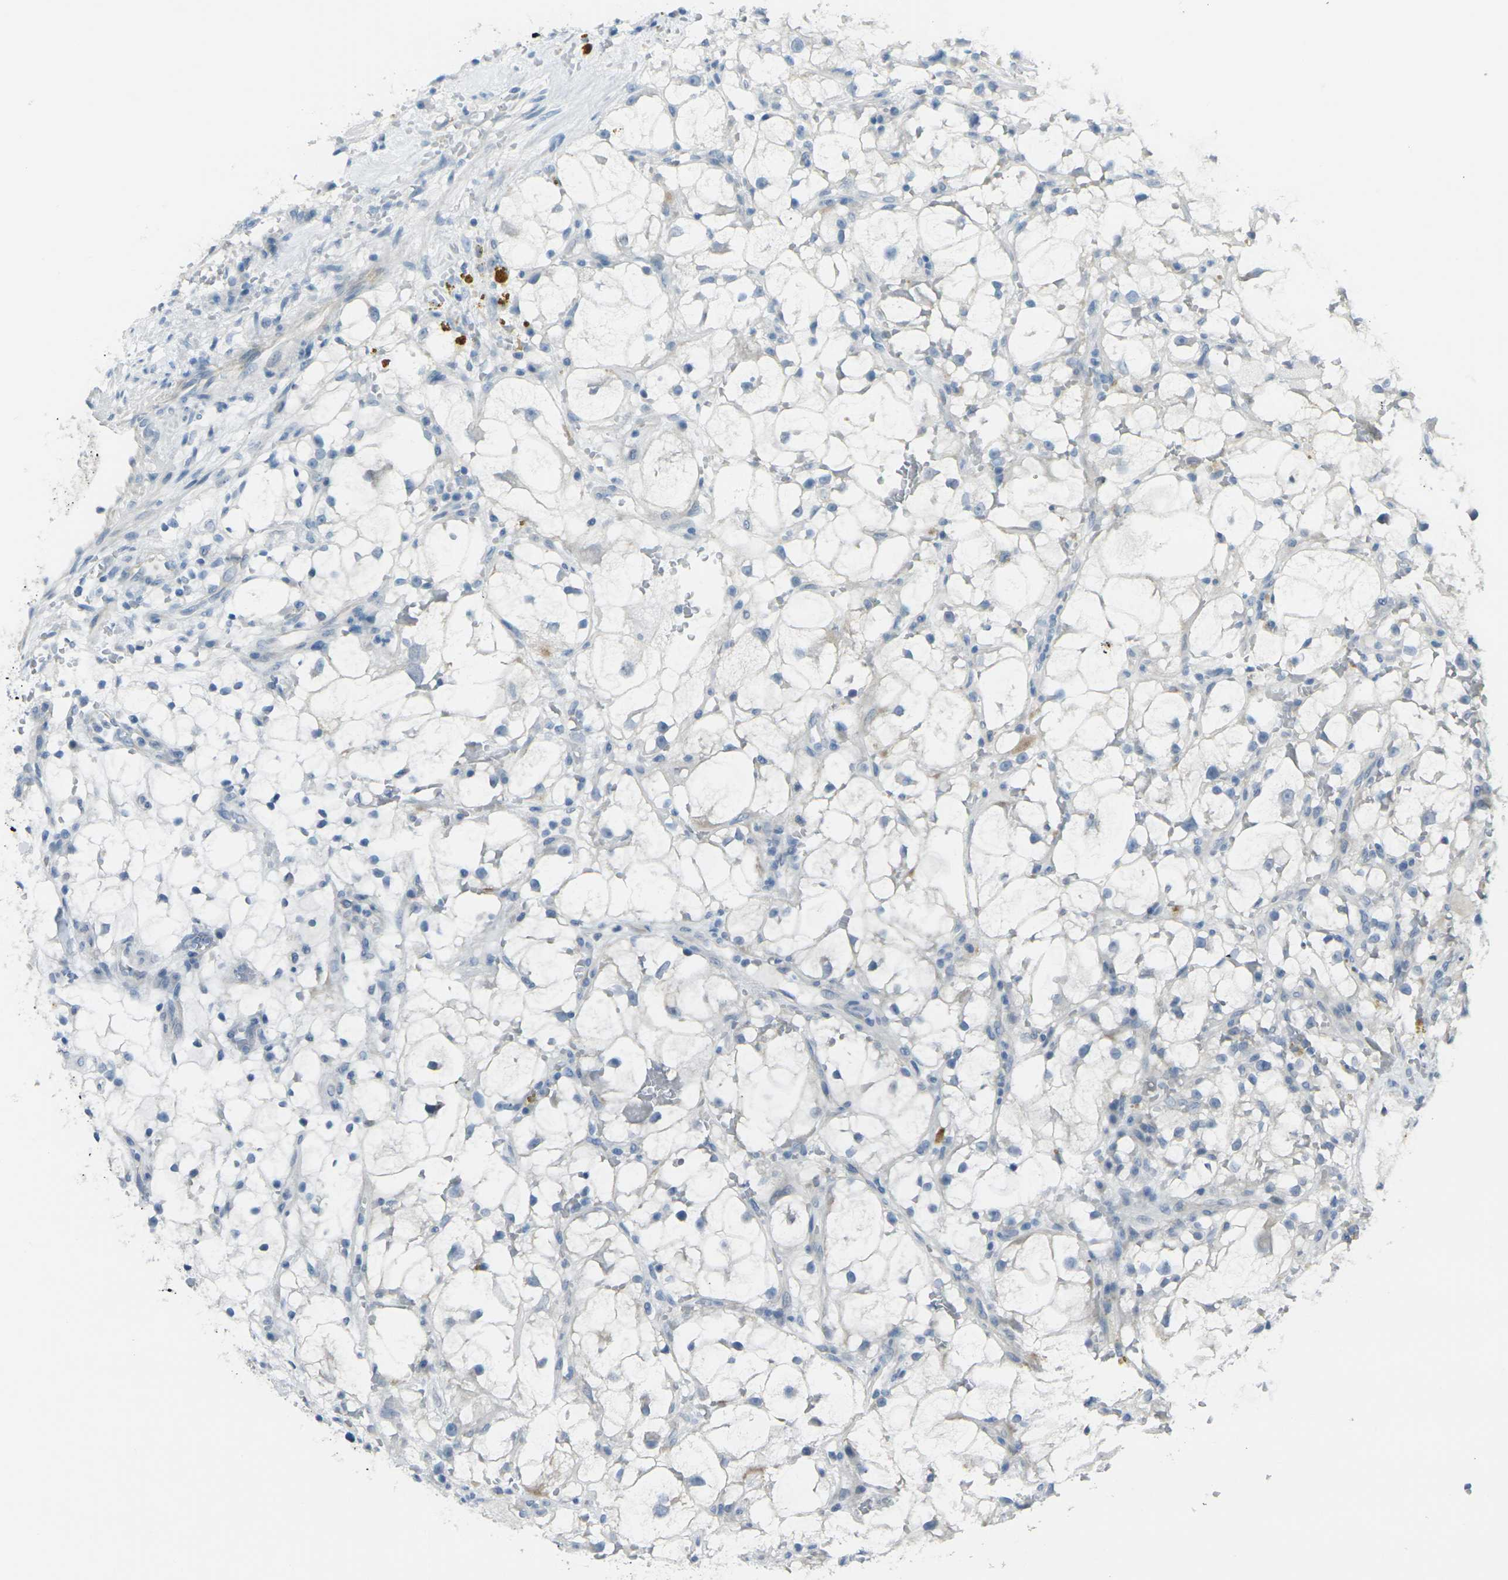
{"staining": {"intensity": "negative", "quantity": "none", "location": "none"}, "tissue": "renal cancer", "cell_type": "Tumor cells", "image_type": "cancer", "snomed": [{"axis": "morphology", "description": "Adenocarcinoma, NOS"}, {"axis": "topography", "description": "Kidney"}], "caption": "Immunohistochemistry of human renal cancer (adenocarcinoma) displays no positivity in tumor cells.", "gene": "ANKRD46", "patient": {"sex": "female", "age": 60}}